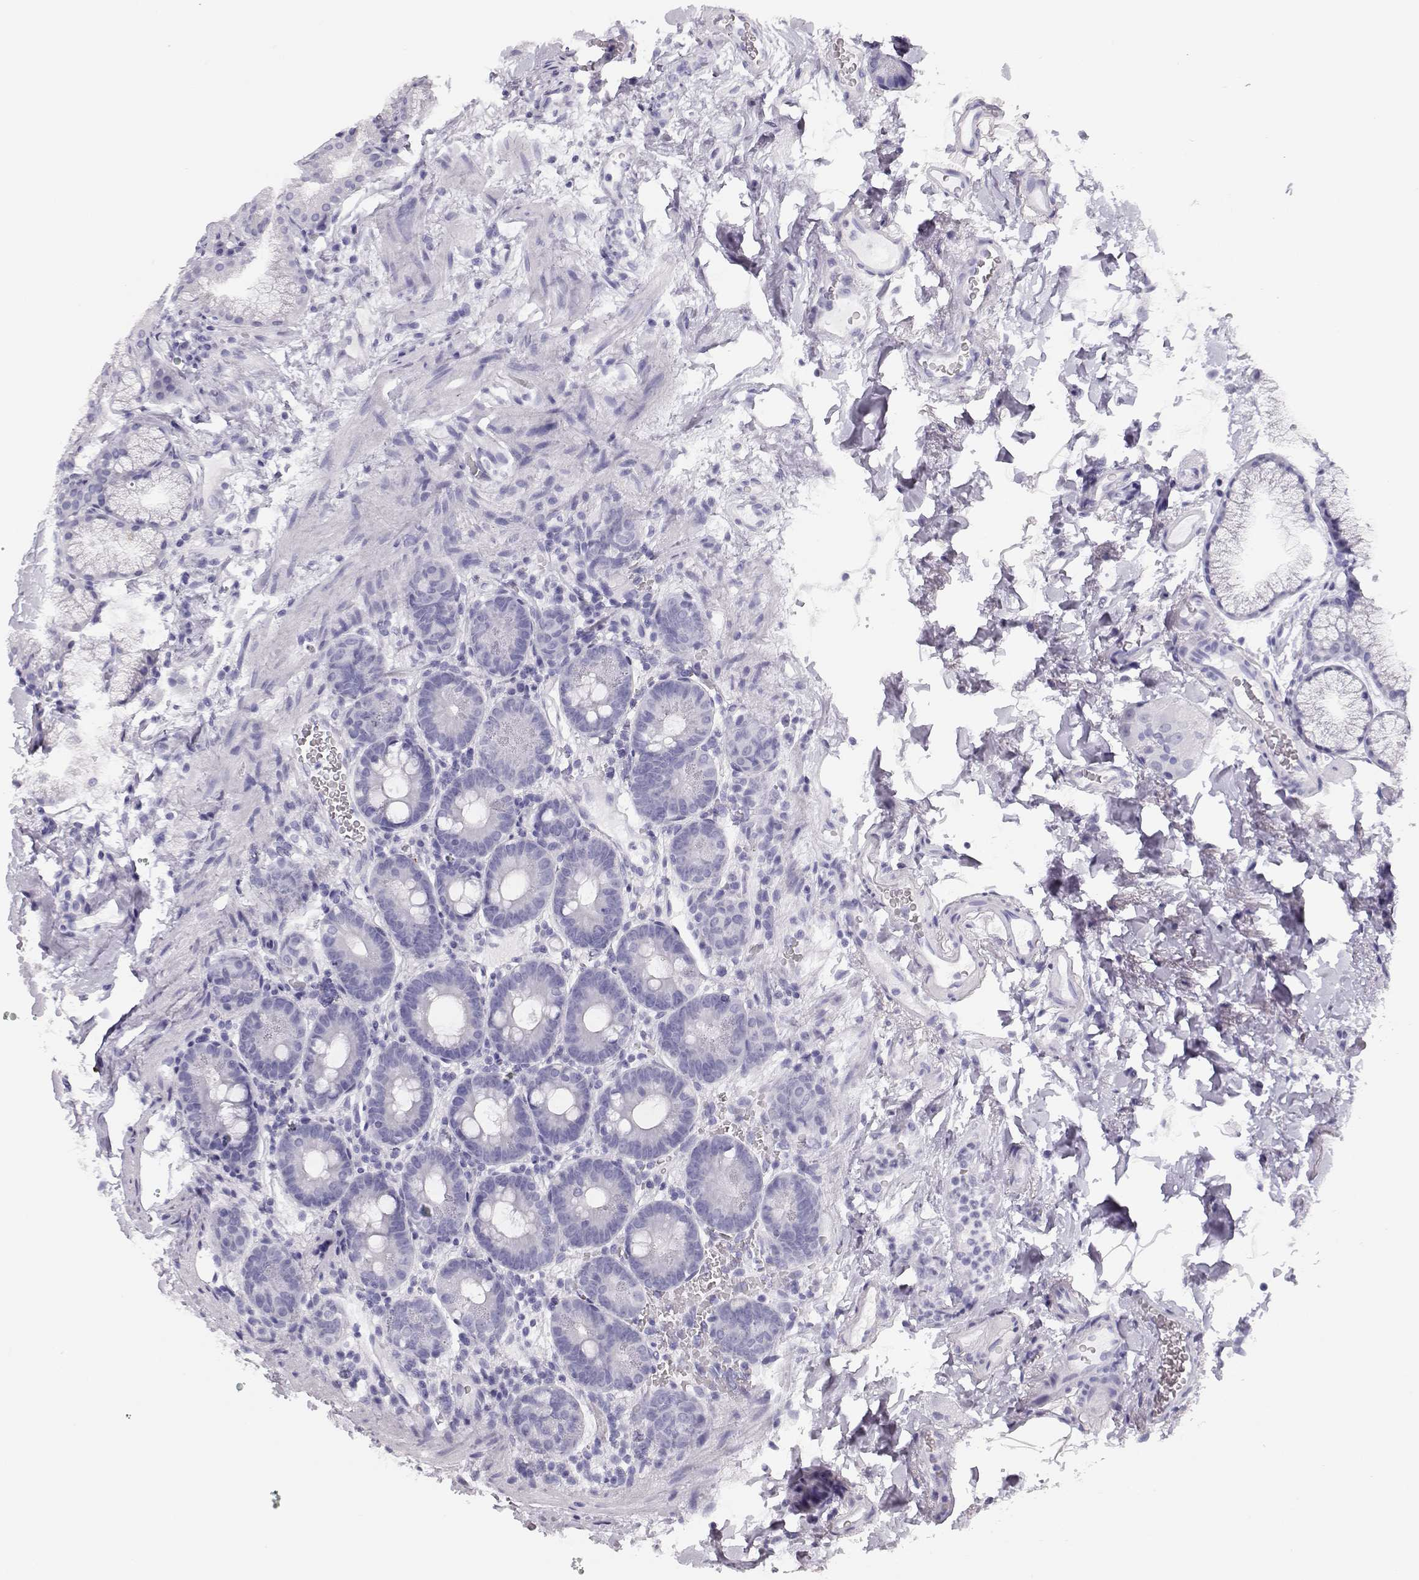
{"staining": {"intensity": "negative", "quantity": "none", "location": "none"}, "tissue": "duodenum", "cell_type": "Glandular cells", "image_type": "normal", "snomed": [{"axis": "morphology", "description": "Normal tissue, NOS"}, {"axis": "topography", "description": "Duodenum"}], "caption": "This is a histopathology image of IHC staining of benign duodenum, which shows no staining in glandular cells. Nuclei are stained in blue.", "gene": "TKTL1", "patient": {"sex": "male", "age": 59}}